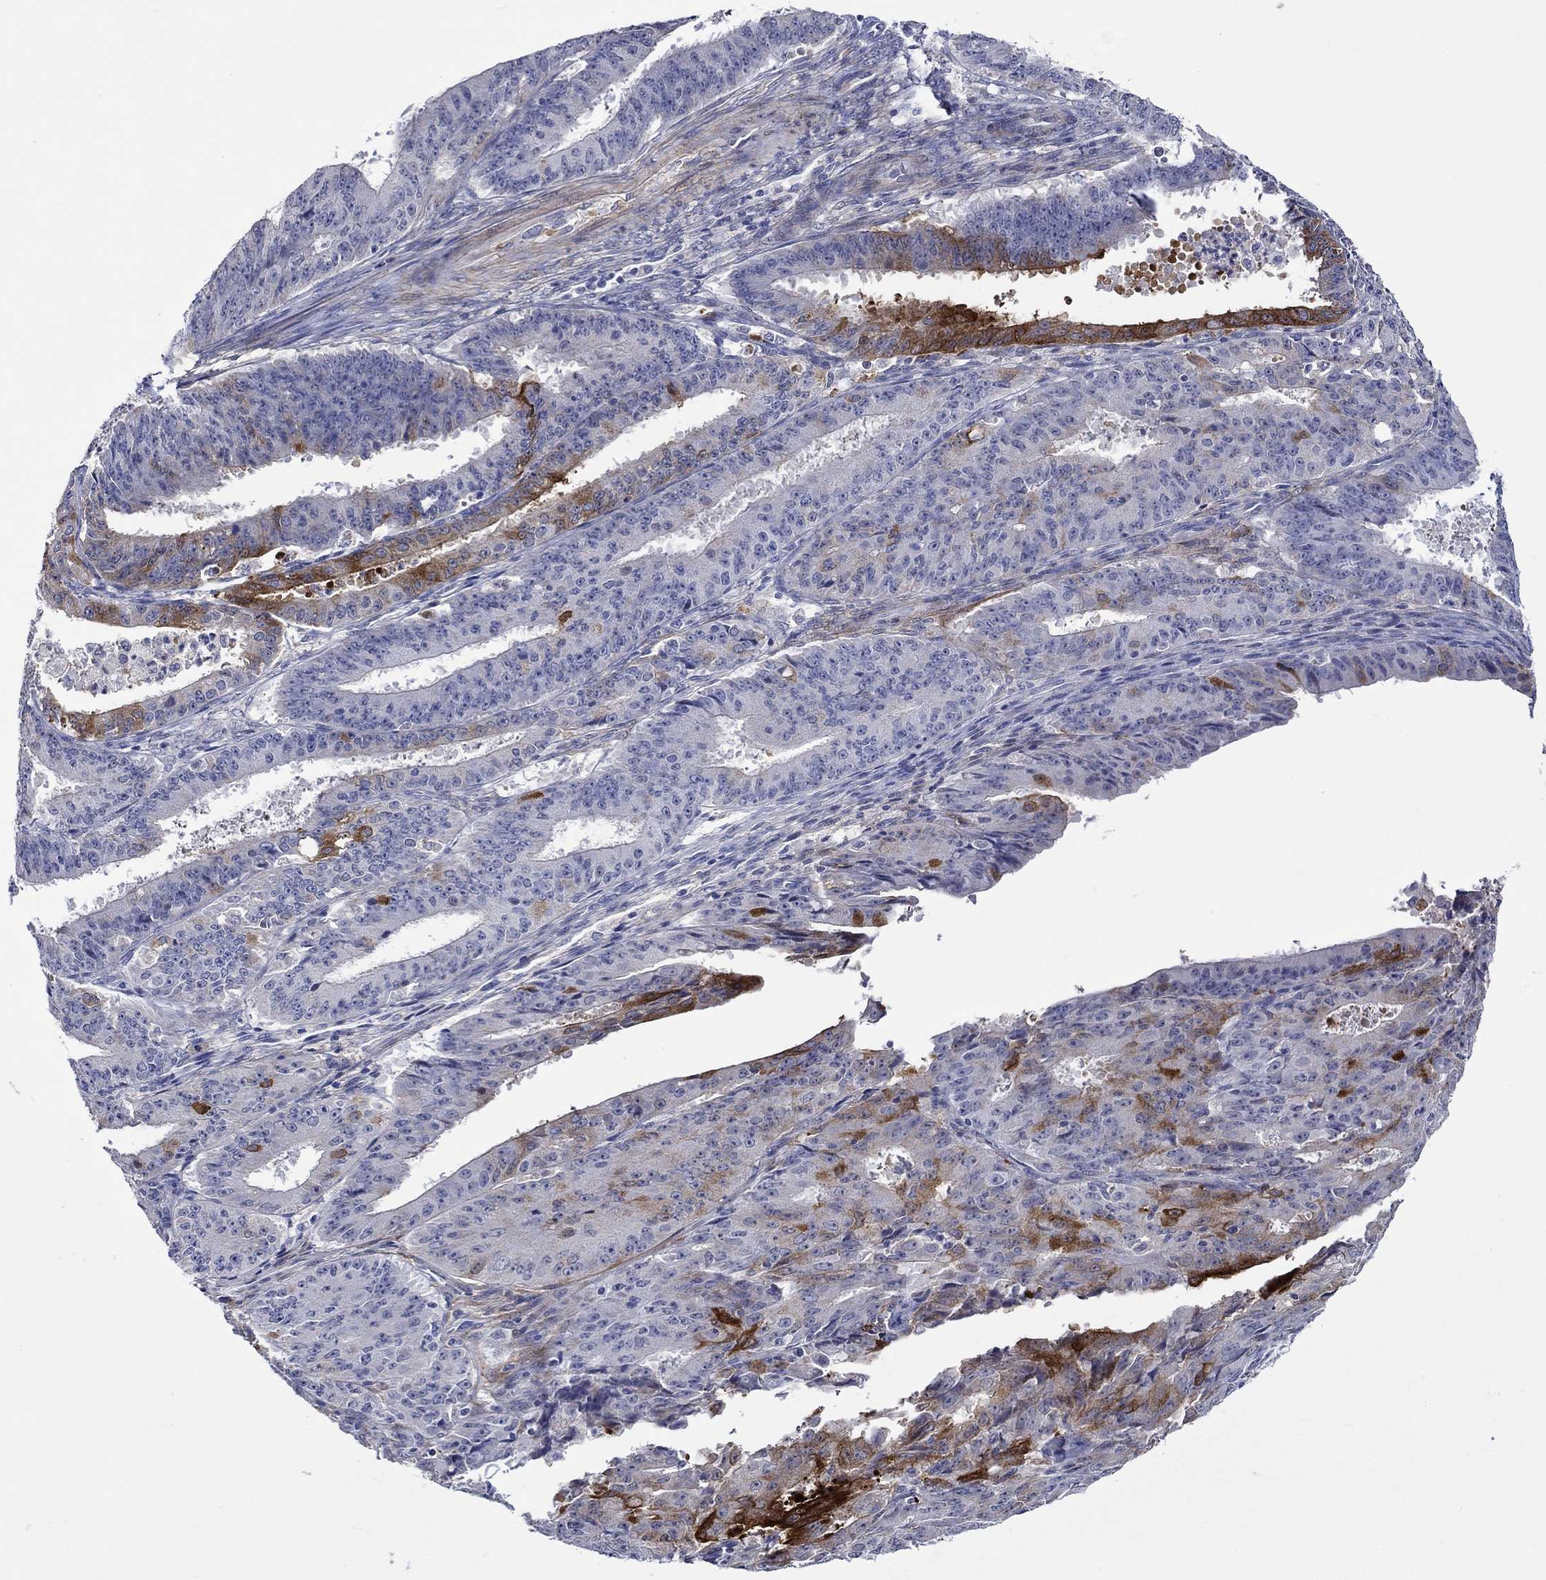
{"staining": {"intensity": "strong", "quantity": "<25%", "location": "cytoplasmic/membranous"}, "tissue": "ovarian cancer", "cell_type": "Tumor cells", "image_type": "cancer", "snomed": [{"axis": "morphology", "description": "Carcinoma, endometroid"}, {"axis": "topography", "description": "Ovary"}], "caption": "Immunohistochemical staining of human ovarian endometroid carcinoma demonstrates medium levels of strong cytoplasmic/membranous expression in about <25% of tumor cells.", "gene": "CRYAB", "patient": {"sex": "female", "age": 42}}